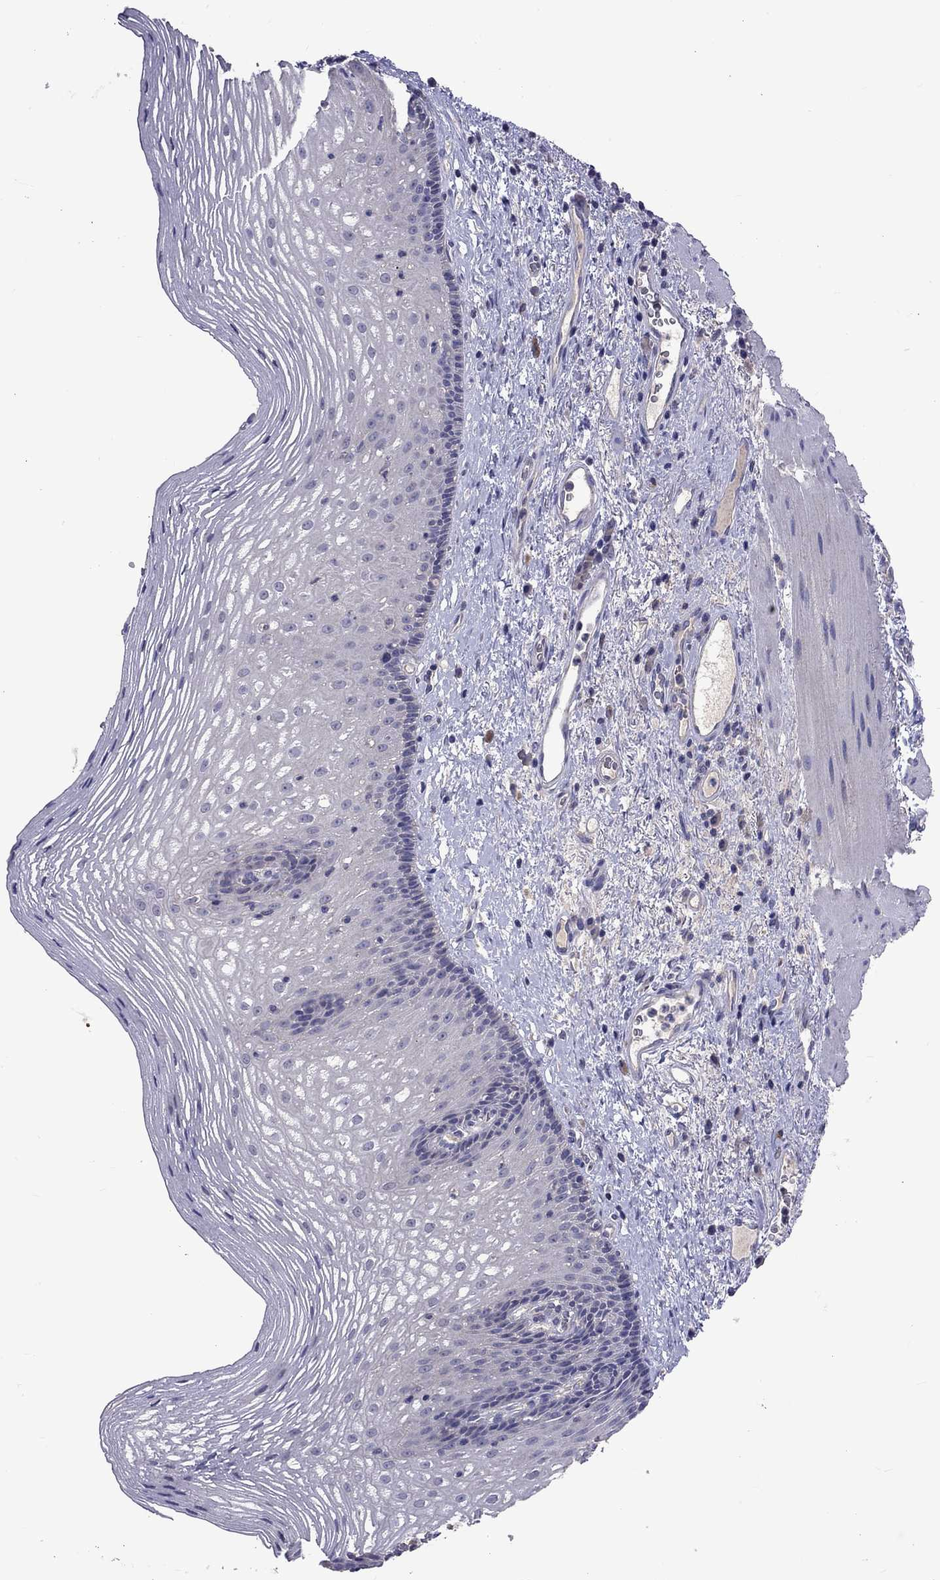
{"staining": {"intensity": "negative", "quantity": "none", "location": "none"}, "tissue": "esophagus", "cell_type": "Squamous epithelial cells", "image_type": "normal", "snomed": [{"axis": "morphology", "description": "Normal tissue, NOS"}, {"axis": "topography", "description": "Esophagus"}], "caption": "Esophagus was stained to show a protein in brown. There is no significant staining in squamous epithelial cells. (DAB (3,3'-diaminobenzidine) immunohistochemistry (IHC) with hematoxylin counter stain).", "gene": "RTP5", "patient": {"sex": "male", "age": 76}}